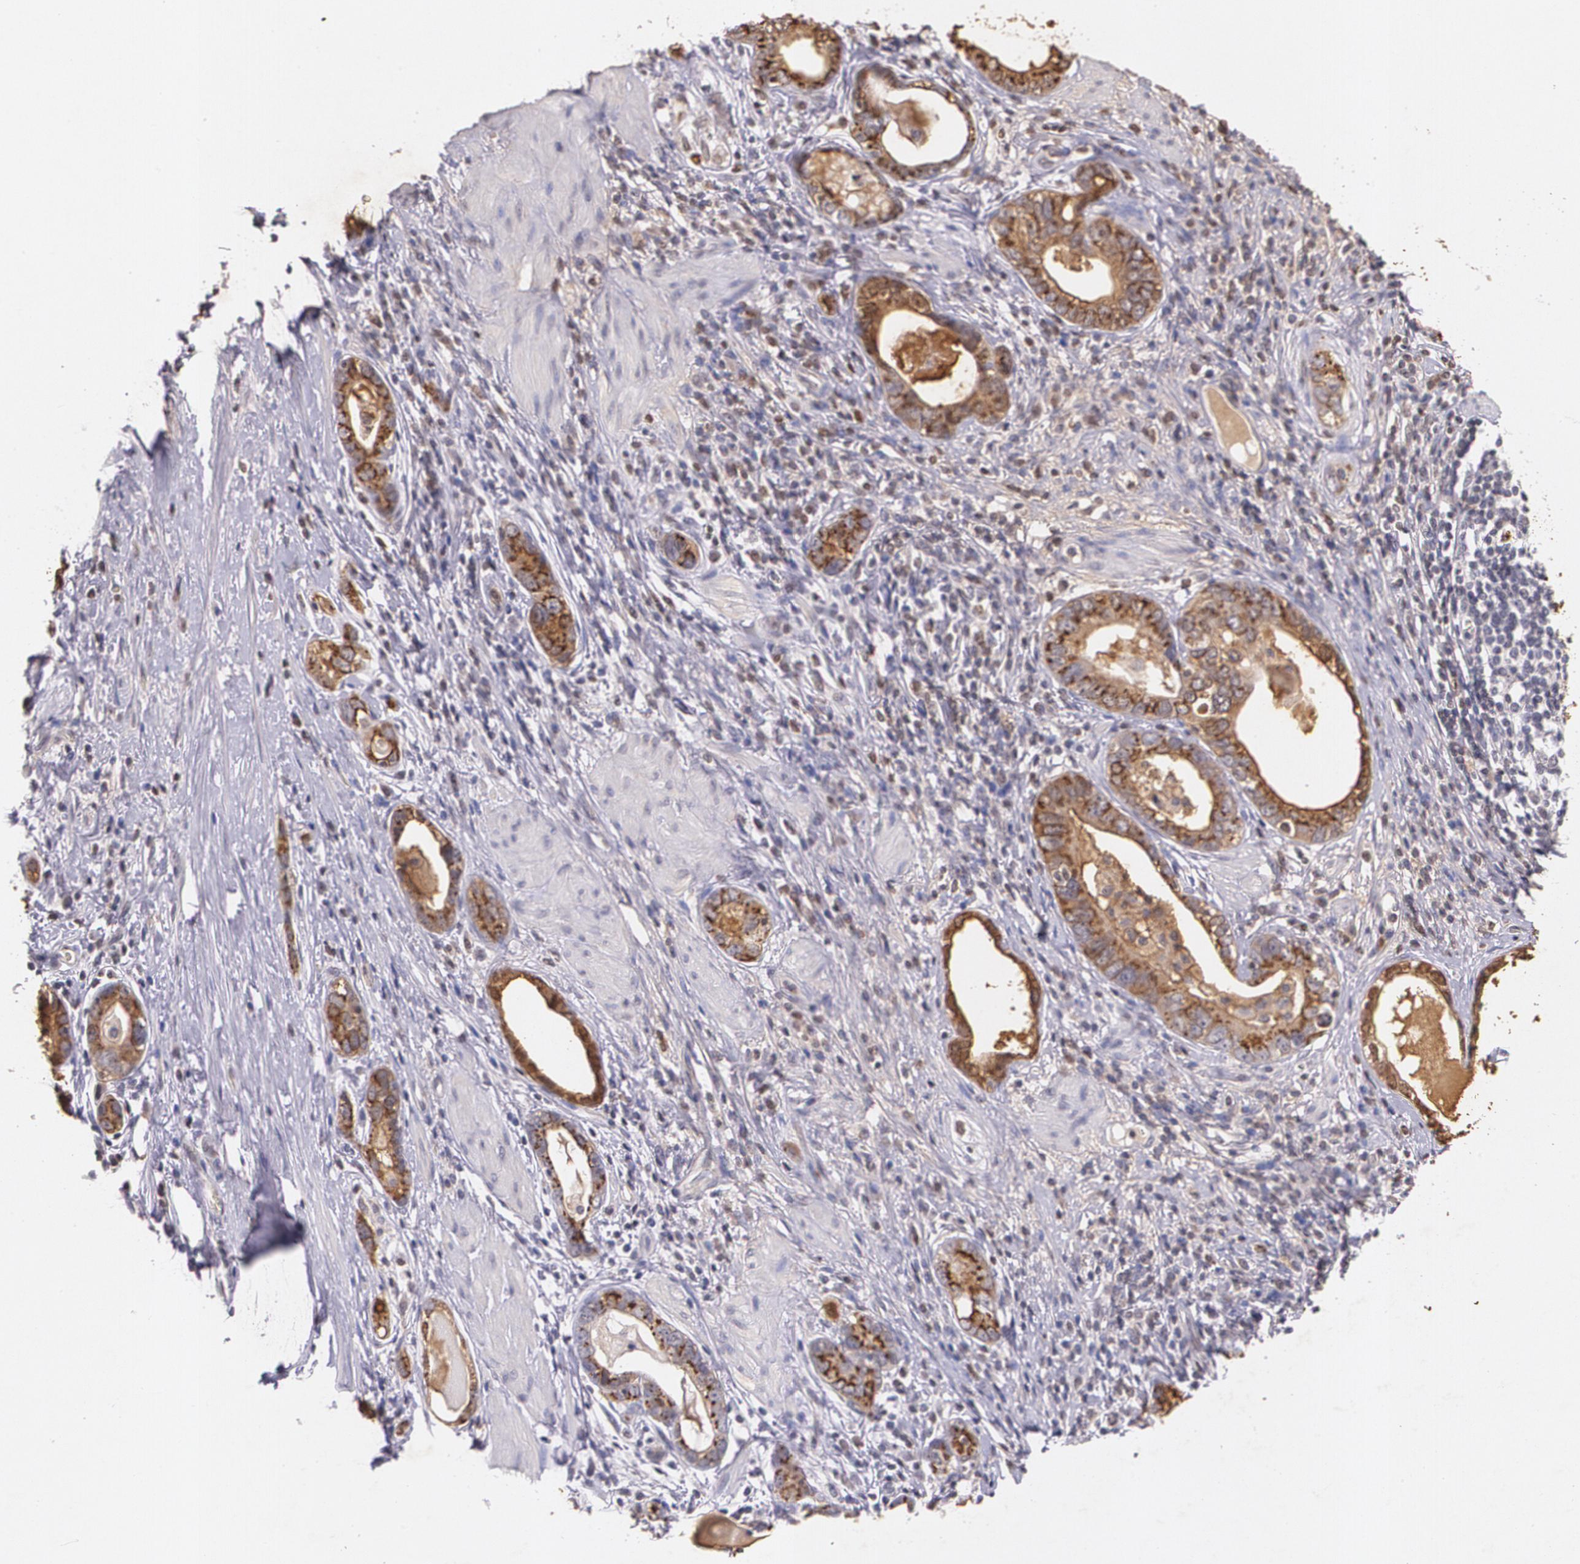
{"staining": {"intensity": "strong", "quantity": ">75%", "location": "cytoplasmic/membranous"}, "tissue": "stomach cancer", "cell_type": "Tumor cells", "image_type": "cancer", "snomed": [{"axis": "morphology", "description": "Adenocarcinoma, NOS"}, {"axis": "topography", "description": "Stomach, lower"}], "caption": "Immunohistochemistry (IHC) (DAB) staining of adenocarcinoma (stomach) reveals strong cytoplasmic/membranous protein positivity in about >75% of tumor cells.", "gene": "TM4SF1", "patient": {"sex": "female", "age": 93}}